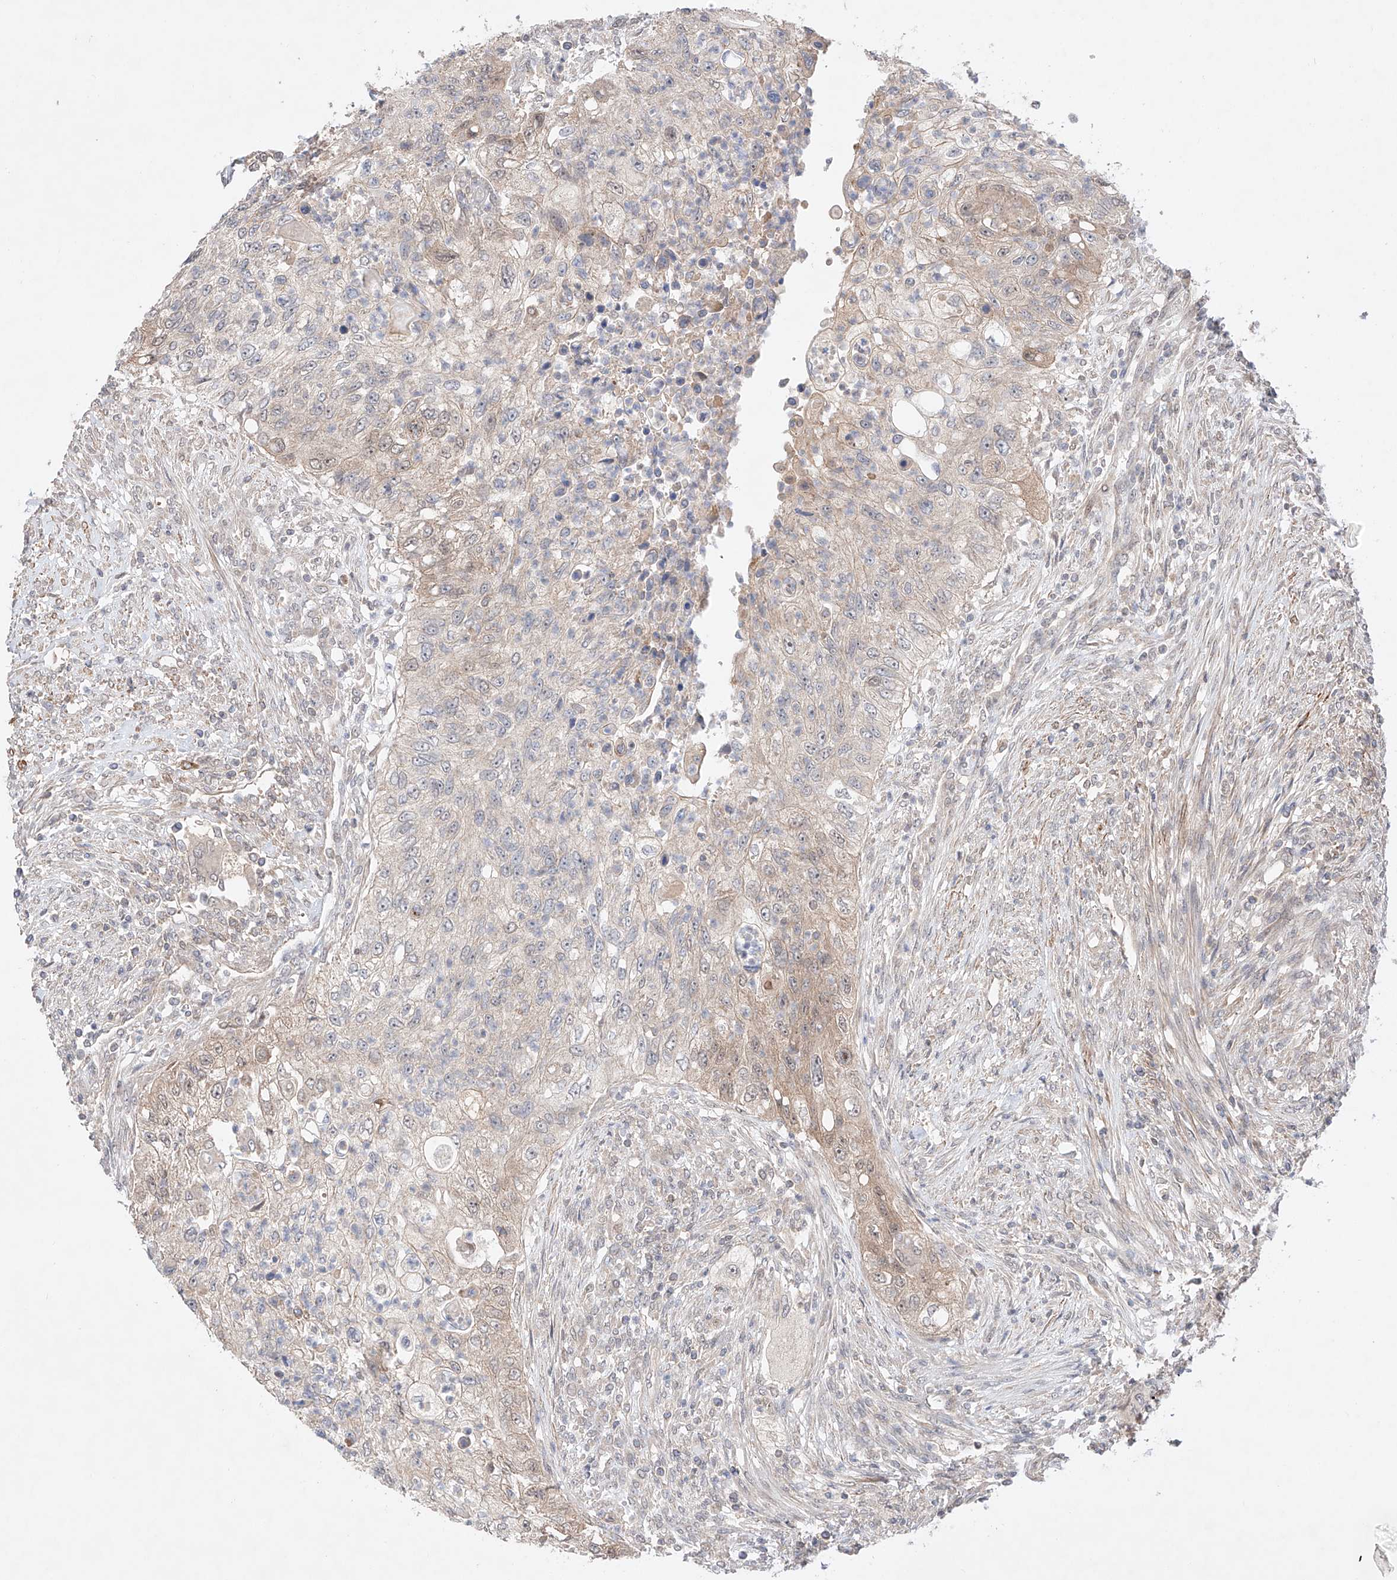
{"staining": {"intensity": "weak", "quantity": "<25%", "location": "cytoplasmic/membranous"}, "tissue": "urothelial cancer", "cell_type": "Tumor cells", "image_type": "cancer", "snomed": [{"axis": "morphology", "description": "Urothelial carcinoma, High grade"}, {"axis": "topography", "description": "Urinary bladder"}], "caption": "DAB (3,3'-diaminobenzidine) immunohistochemical staining of human high-grade urothelial carcinoma exhibits no significant positivity in tumor cells.", "gene": "TSR2", "patient": {"sex": "female", "age": 60}}